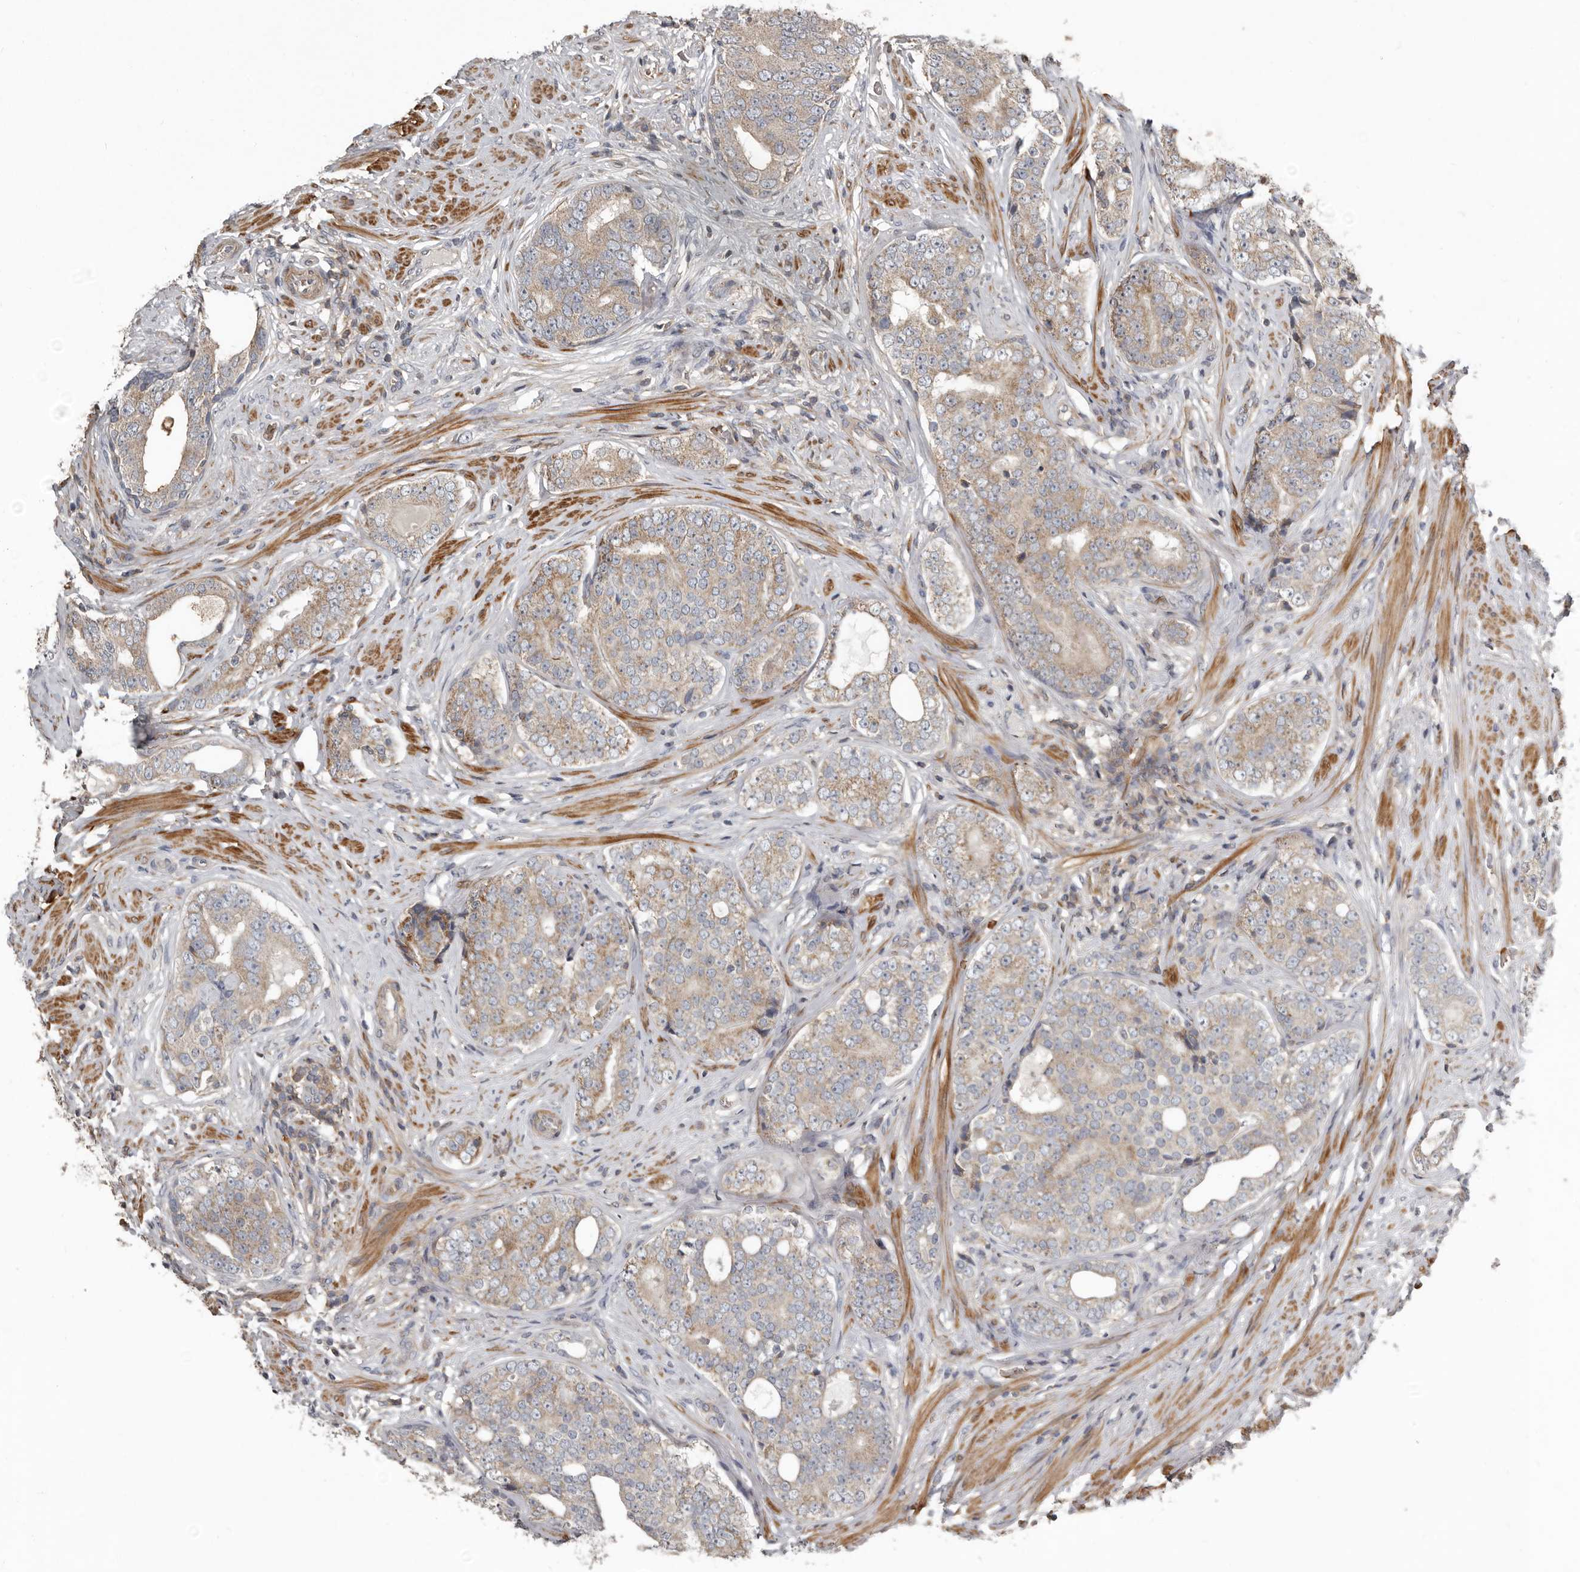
{"staining": {"intensity": "weak", "quantity": ">75%", "location": "cytoplasmic/membranous"}, "tissue": "prostate cancer", "cell_type": "Tumor cells", "image_type": "cancer", "snomed": [{"axis": "morphology", "description": "Adenocarcinoma, High grade"}, {"axis": "topography", "description": "Prostate"}], "caption": "Immunohistochemical staining of high-grade adenocarcinoma (prostate) exhibits low levels of weak cytoplasmic/membranous expression in approximately >75% of tumor cells. (Stains: DAB (3,3'-diaminobenzidine) in brown, nuclei in blue, Microscopy: brightfield microscopy at high magnification).", "gene": "FBXO31", "patient": {"sex": "male", "age": 56}}